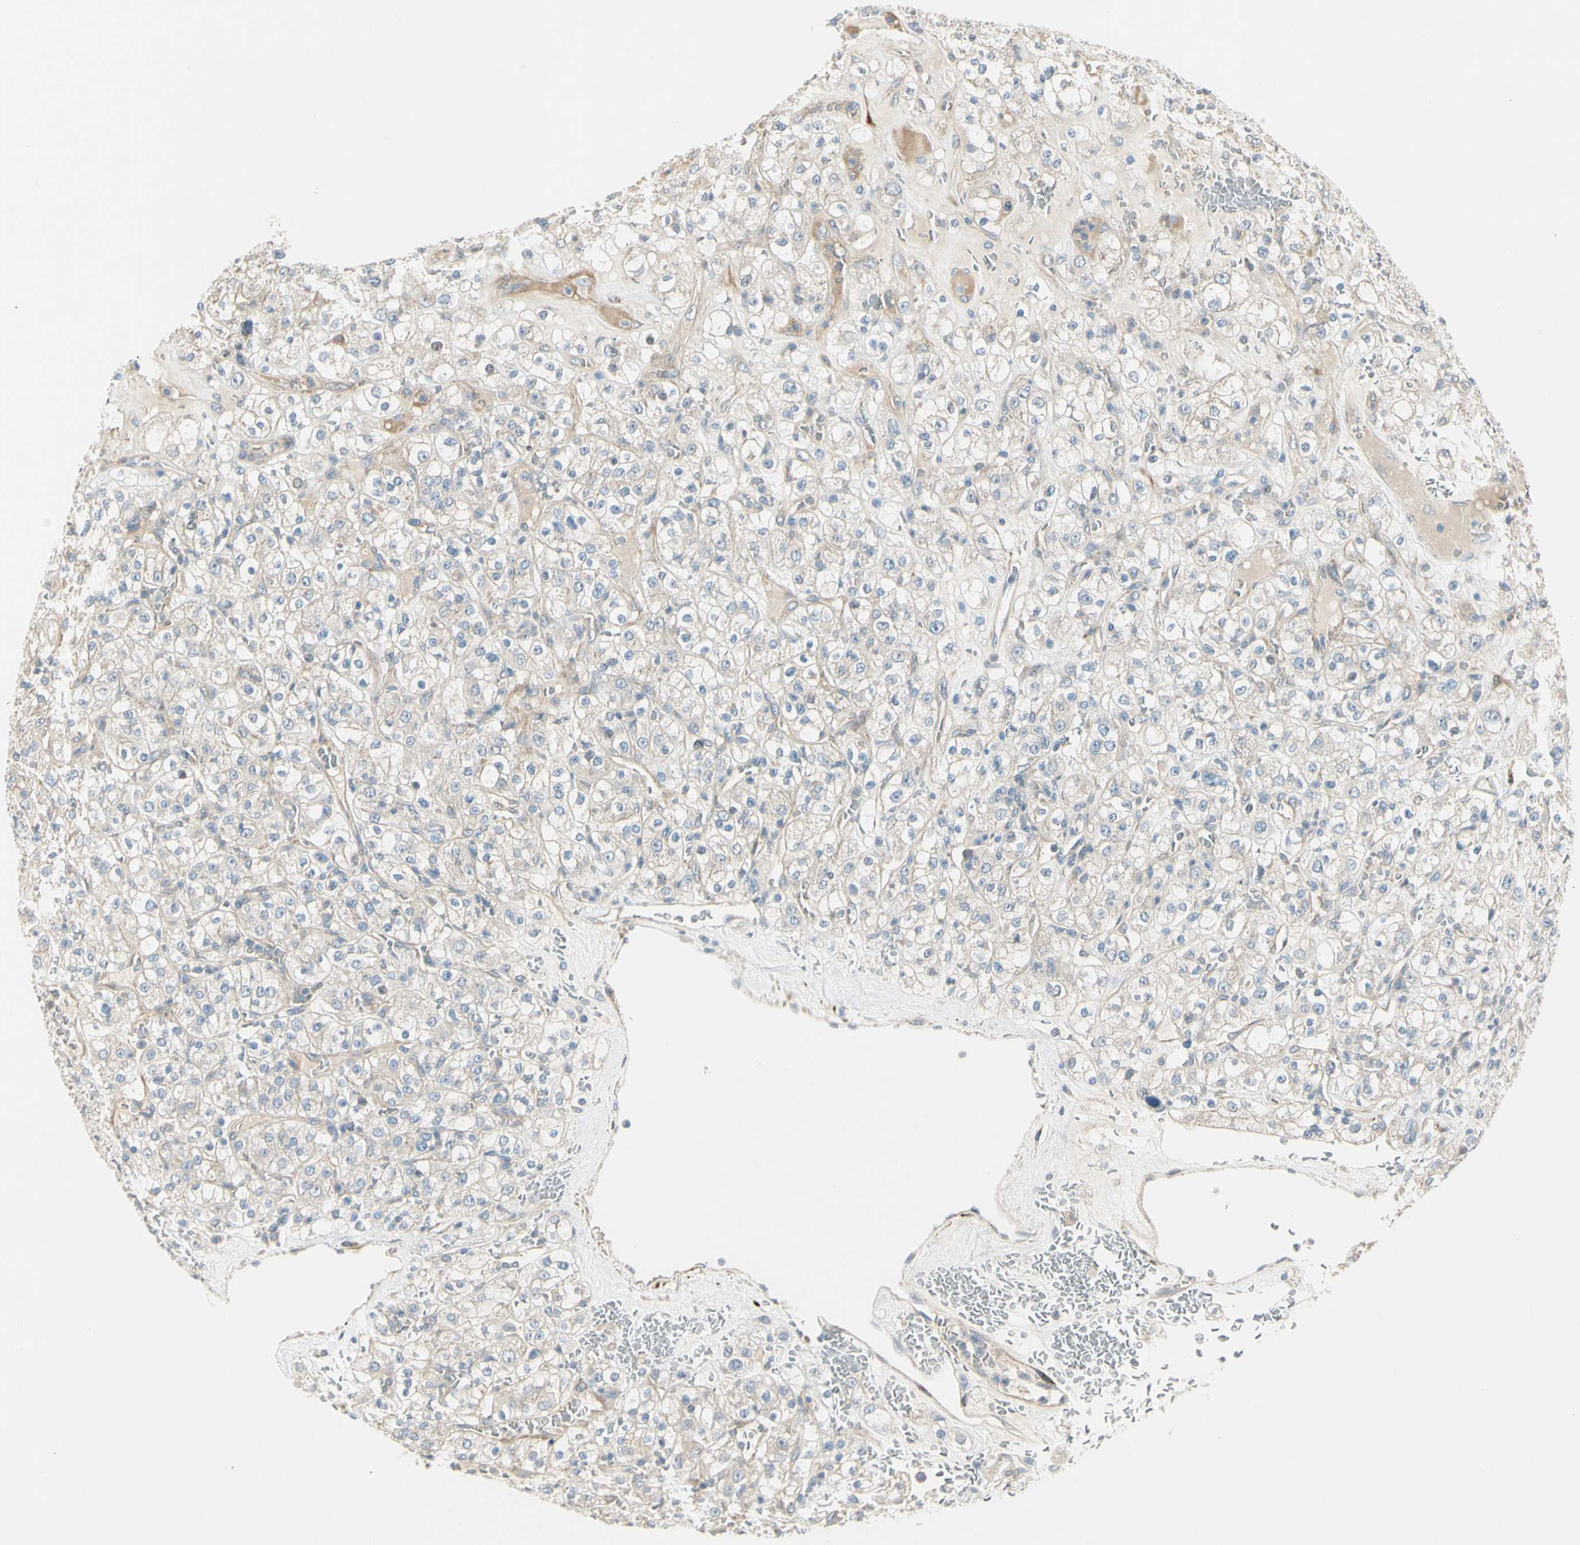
{"staining": {"intensity": "weak", "quantity": "<25%", "location": "cytoplasmic/membranous"}, "tissue": "renal cancer", "cell_type": "Tumor cells", "image_type": "cancer", "snomed": [{"axis": "morphology", "description": "Normal tissue, NOS"}, {"axis": "morphology", "description": "Adenocarcinoma, NOS"}, {"axis": "topography", "description": "Kidney"}], "caption": "IHC photomicrograph of neoplastic tissue: adenocarcinoma (renal) stained with DAB (3,3'-diaminobenzidine) exhibits no significant protein expression in tumor cells. The staining is performed using DAB (3,3'-diaminobenzidine) brown chromogen with nuclei counter-stained in using hematoxylin.", "gene": "ADGRA3", "patient": {"sex": "female", "age": 72}}